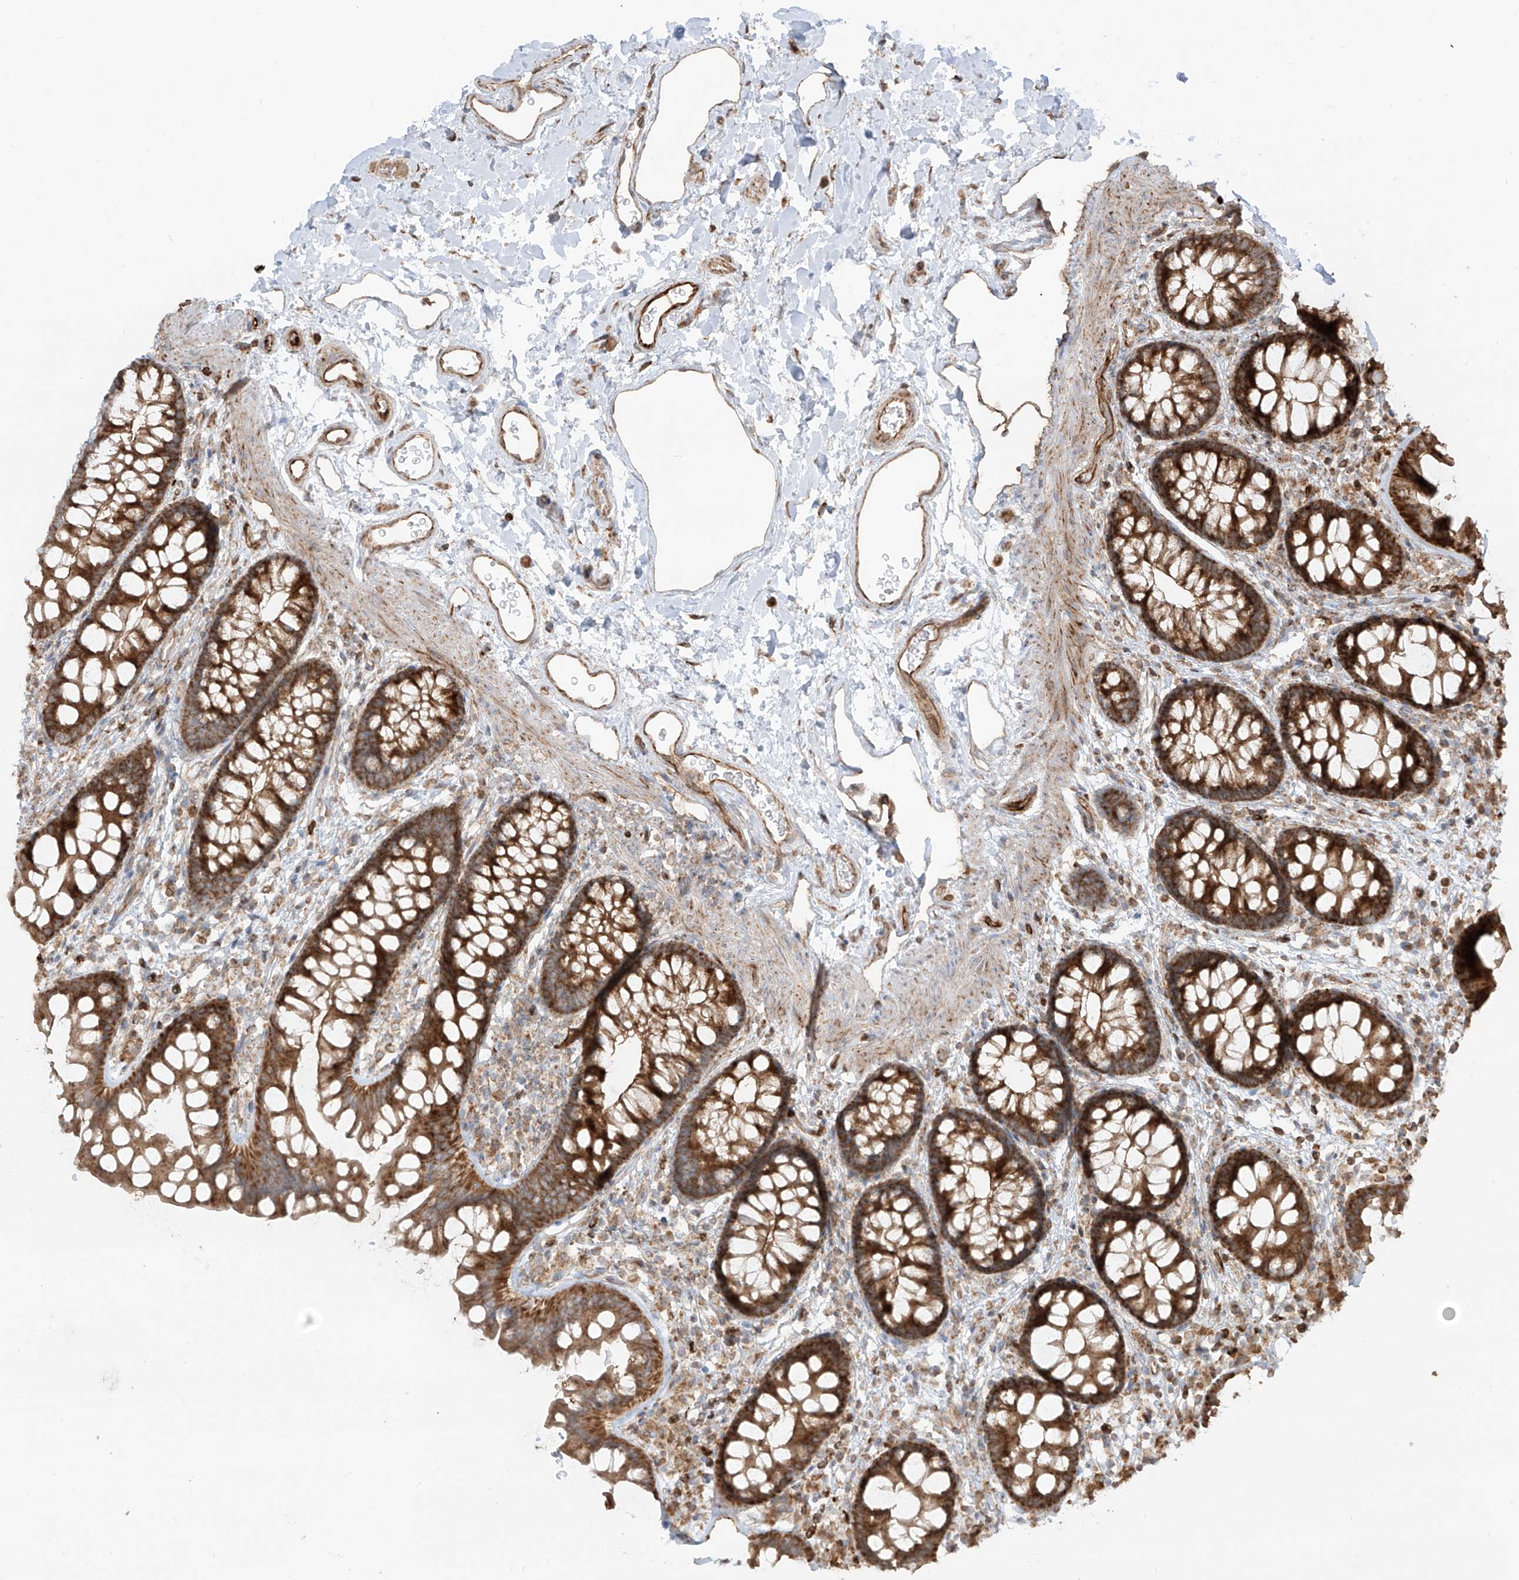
{"staining": {"intensity": "moderate", "quantity": ">75%", "location": "cytoplasmic/membranous"}, "tissue": "colon", "cell_type": "Endothelial cells", "image_type": "normal", "snomed": [{"axis": "morphology", "description": "Normal tissue, NOS"}, {"axis": "topography", "description": "Colon"}], "caption": "Immunohistochemistry (IHC) (DAB (3,3'-diaminobenzidine)) staining of unremarkable human colon demonstrates moderate cytoplasmic/membranous protein positivity in approximately >75% of endothelial cells. Nuclei are stained in blue.", "gene": "EIF5B", "patient": {"sex": "female", "age": 62}}